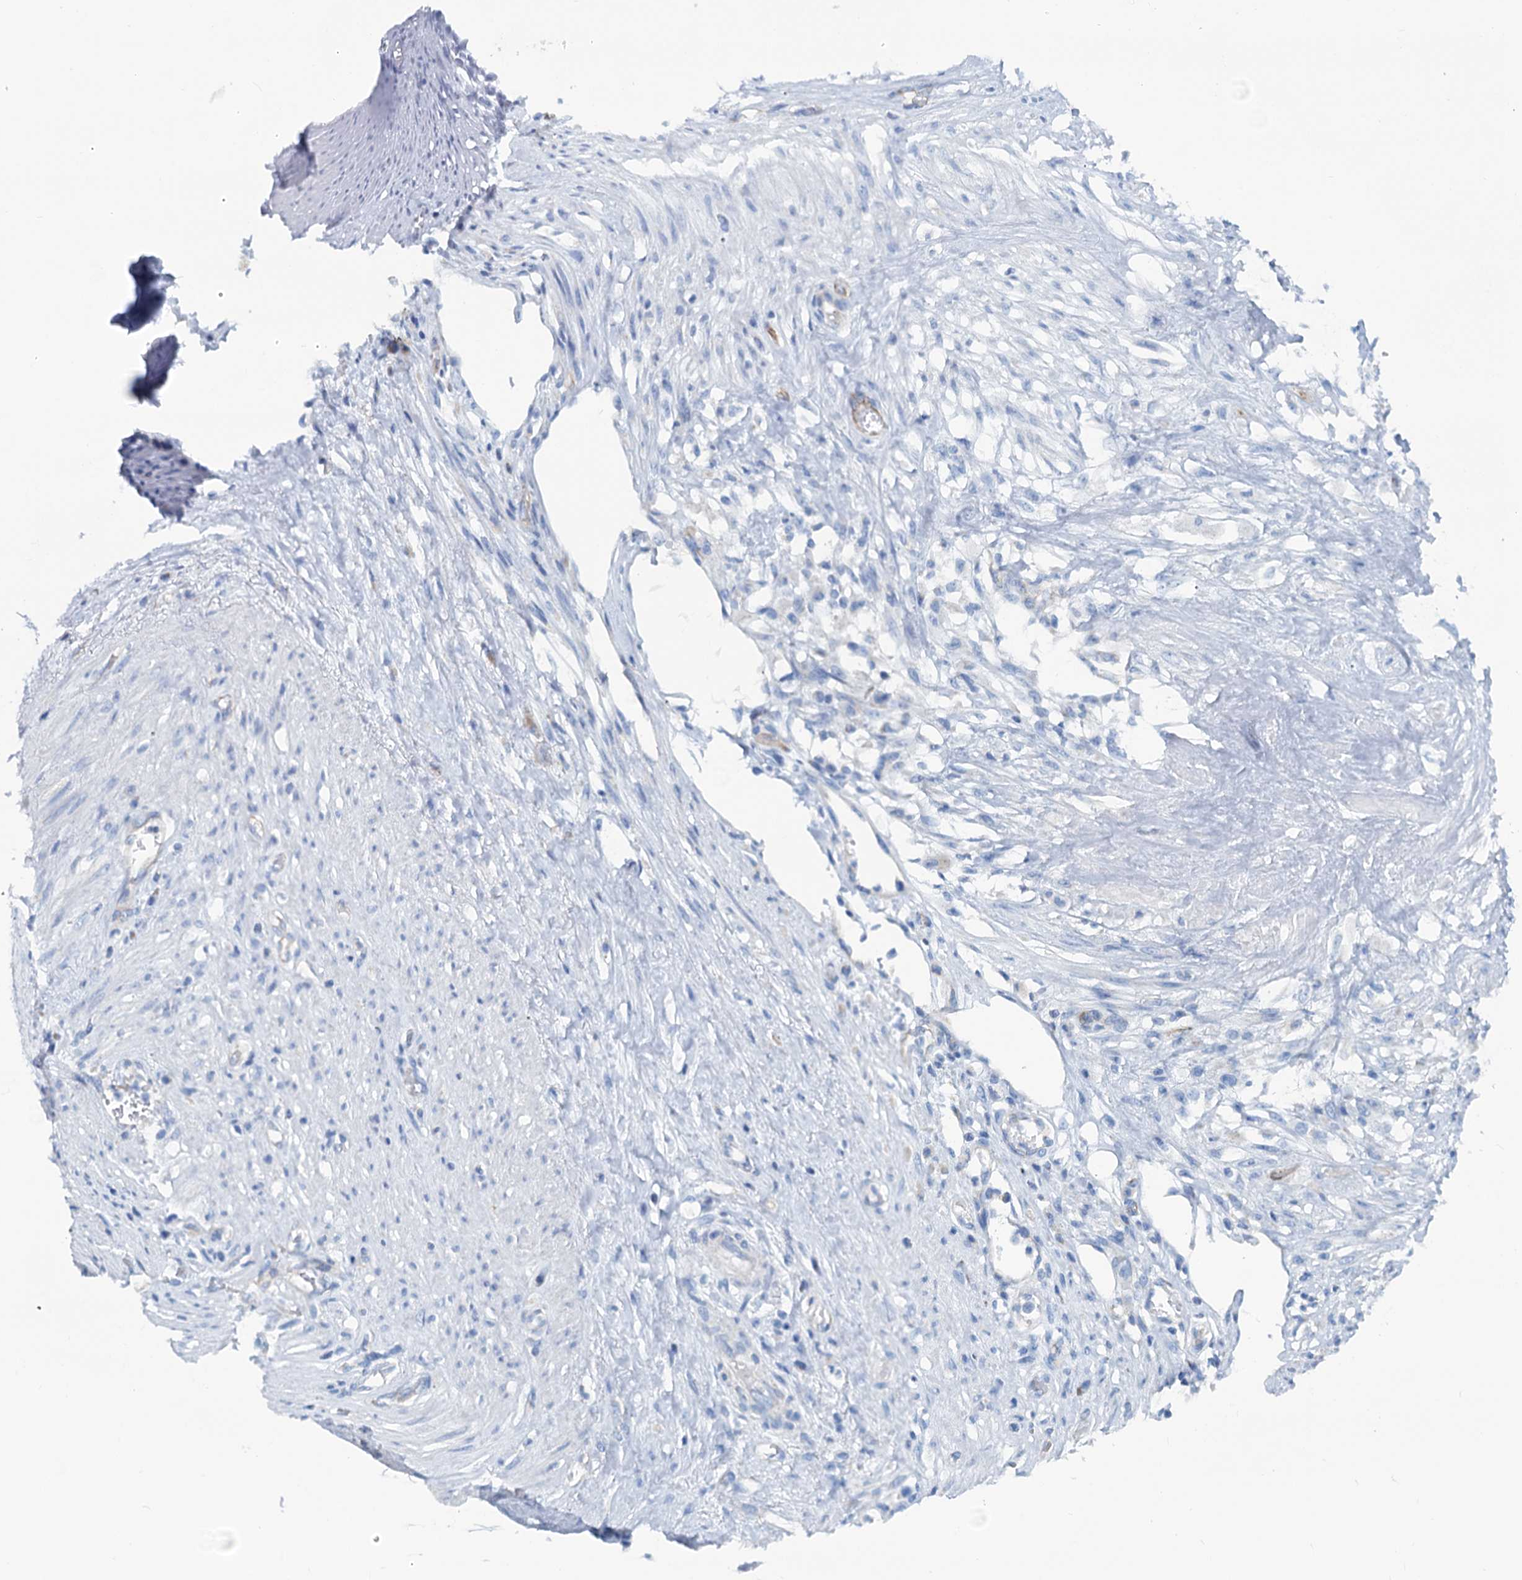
{"staining": {"intensity": "negative", "quantity": "none", "location": "none"}, "tissue": "stomach cancer", "cell_type": "Tumor cells", "image_type": "cancer", "snomed": [{"axis": "morphology", "description": "Adenocarcinoma, NOS"}, {"axis": "morphology", "description": "Adenocarcinoma, High grade"}, {"axis": "topography", "description": "Stomach, upper"}, {"axis": "topography", "description": "Stomach, lower"}], "caption": "Photomicrograph shows no protein staining in tumor cells of stomach adenocarcinoma tissue. (Stains: DAB (3,3'-diaminobenzidine) immunohistochemistry with hematoxylin counter stain, Microscopy: brightfield microscopy at high magnification).", "gene": "SLC1A3", "patient": {"sex": "female", "age": 65}}